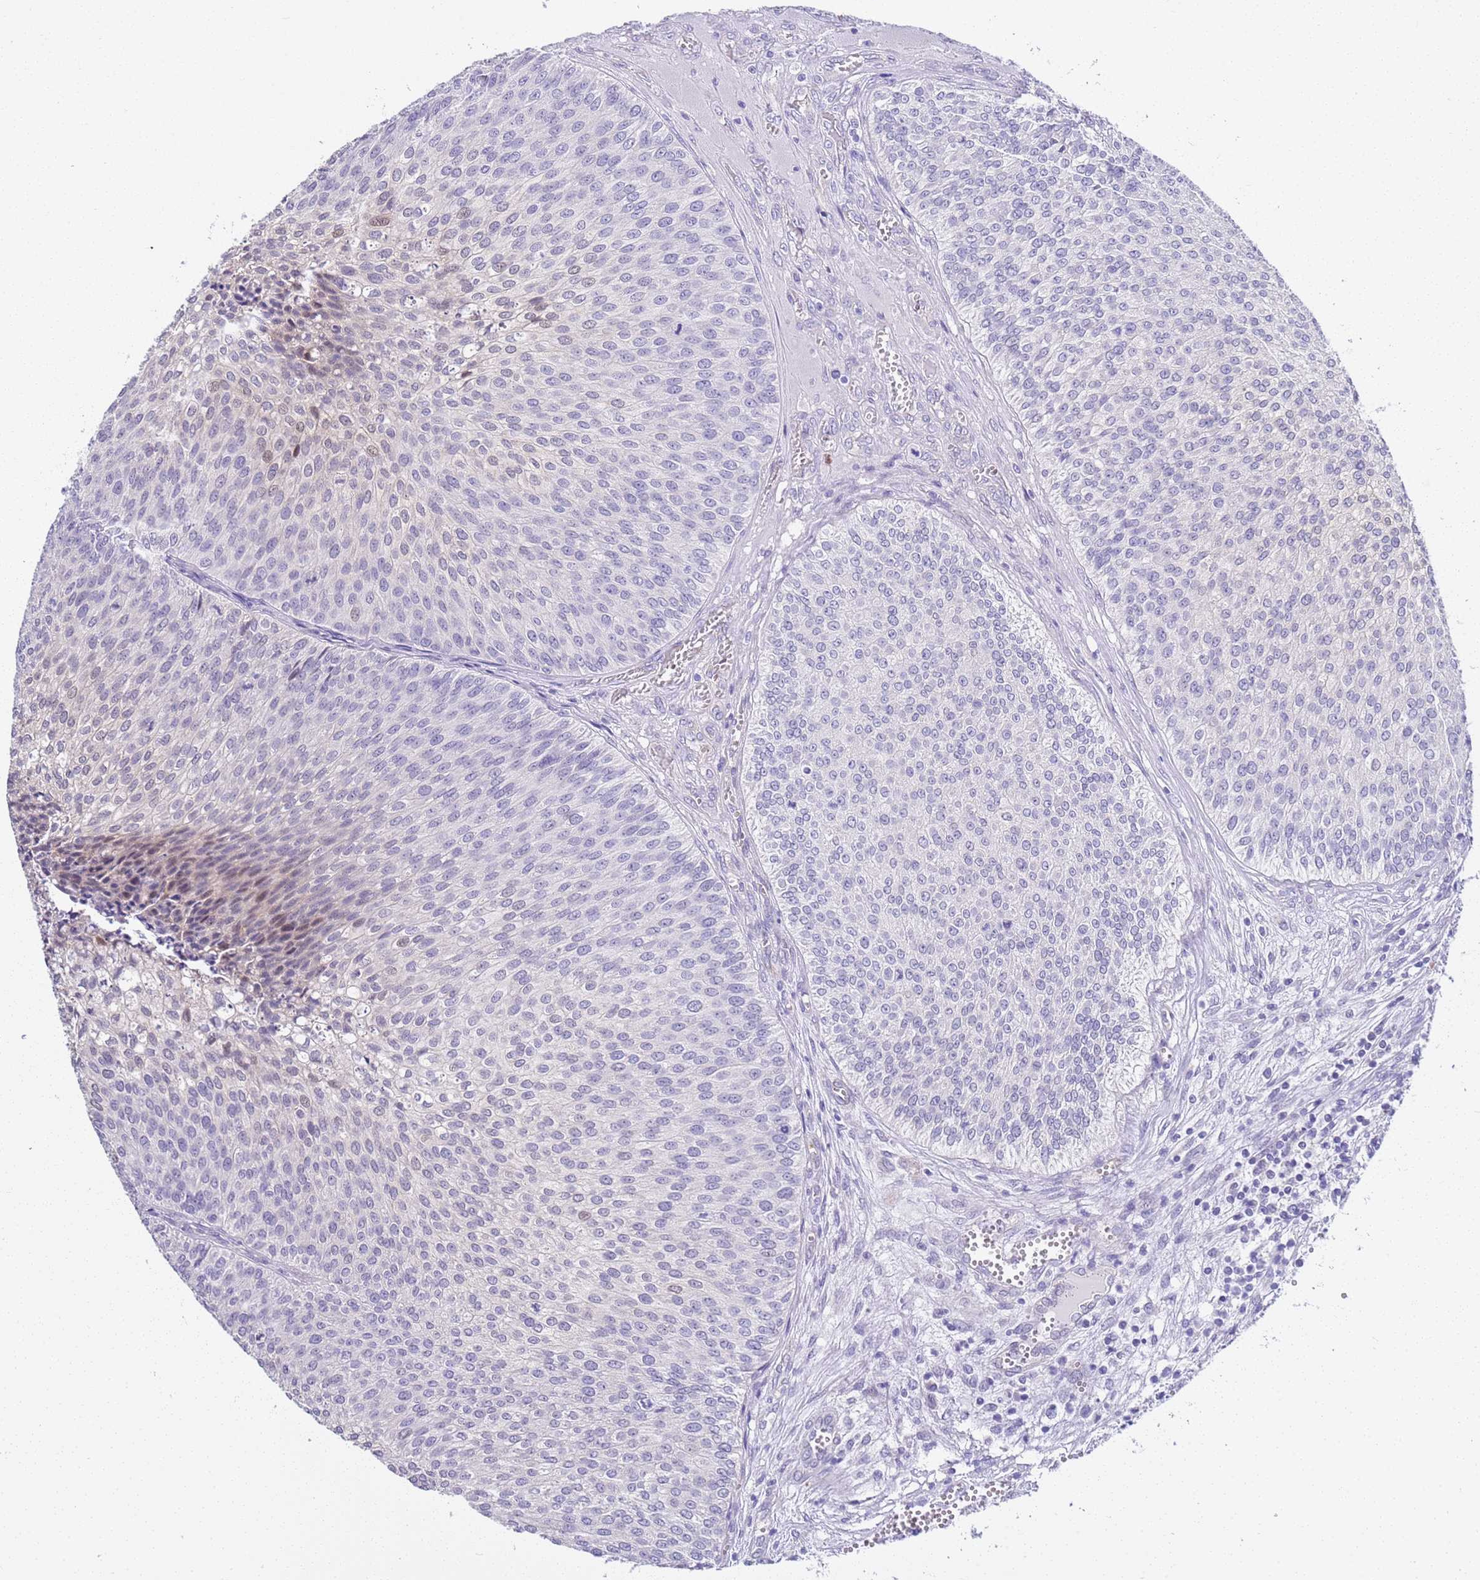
{"staining": {"intensity": "weak", "quantity": "<25%", "location": "nuclear"}, "tissue": "urothelial cancer", "cell_type": "Tumor cells", "image_type": "cancer", "snomed": [{"axis": "morphology", "description": "Urothelial carcinoma, Low grade"}, {"axis": "topography", "description": "Urinary bladder"}], "caption": "Urothelial cancer was stained to show a protein in brown. There is no significant expression in tumor cells. (Stains: DAB (3,3'-diaminobenzidine) immunohistochemistry with hematoxylin counter stain, Microscopy: brightfield microscopy at high magnification).", "gene": "BRMS1L", "patient": {"sex": "male", "age": 84}}